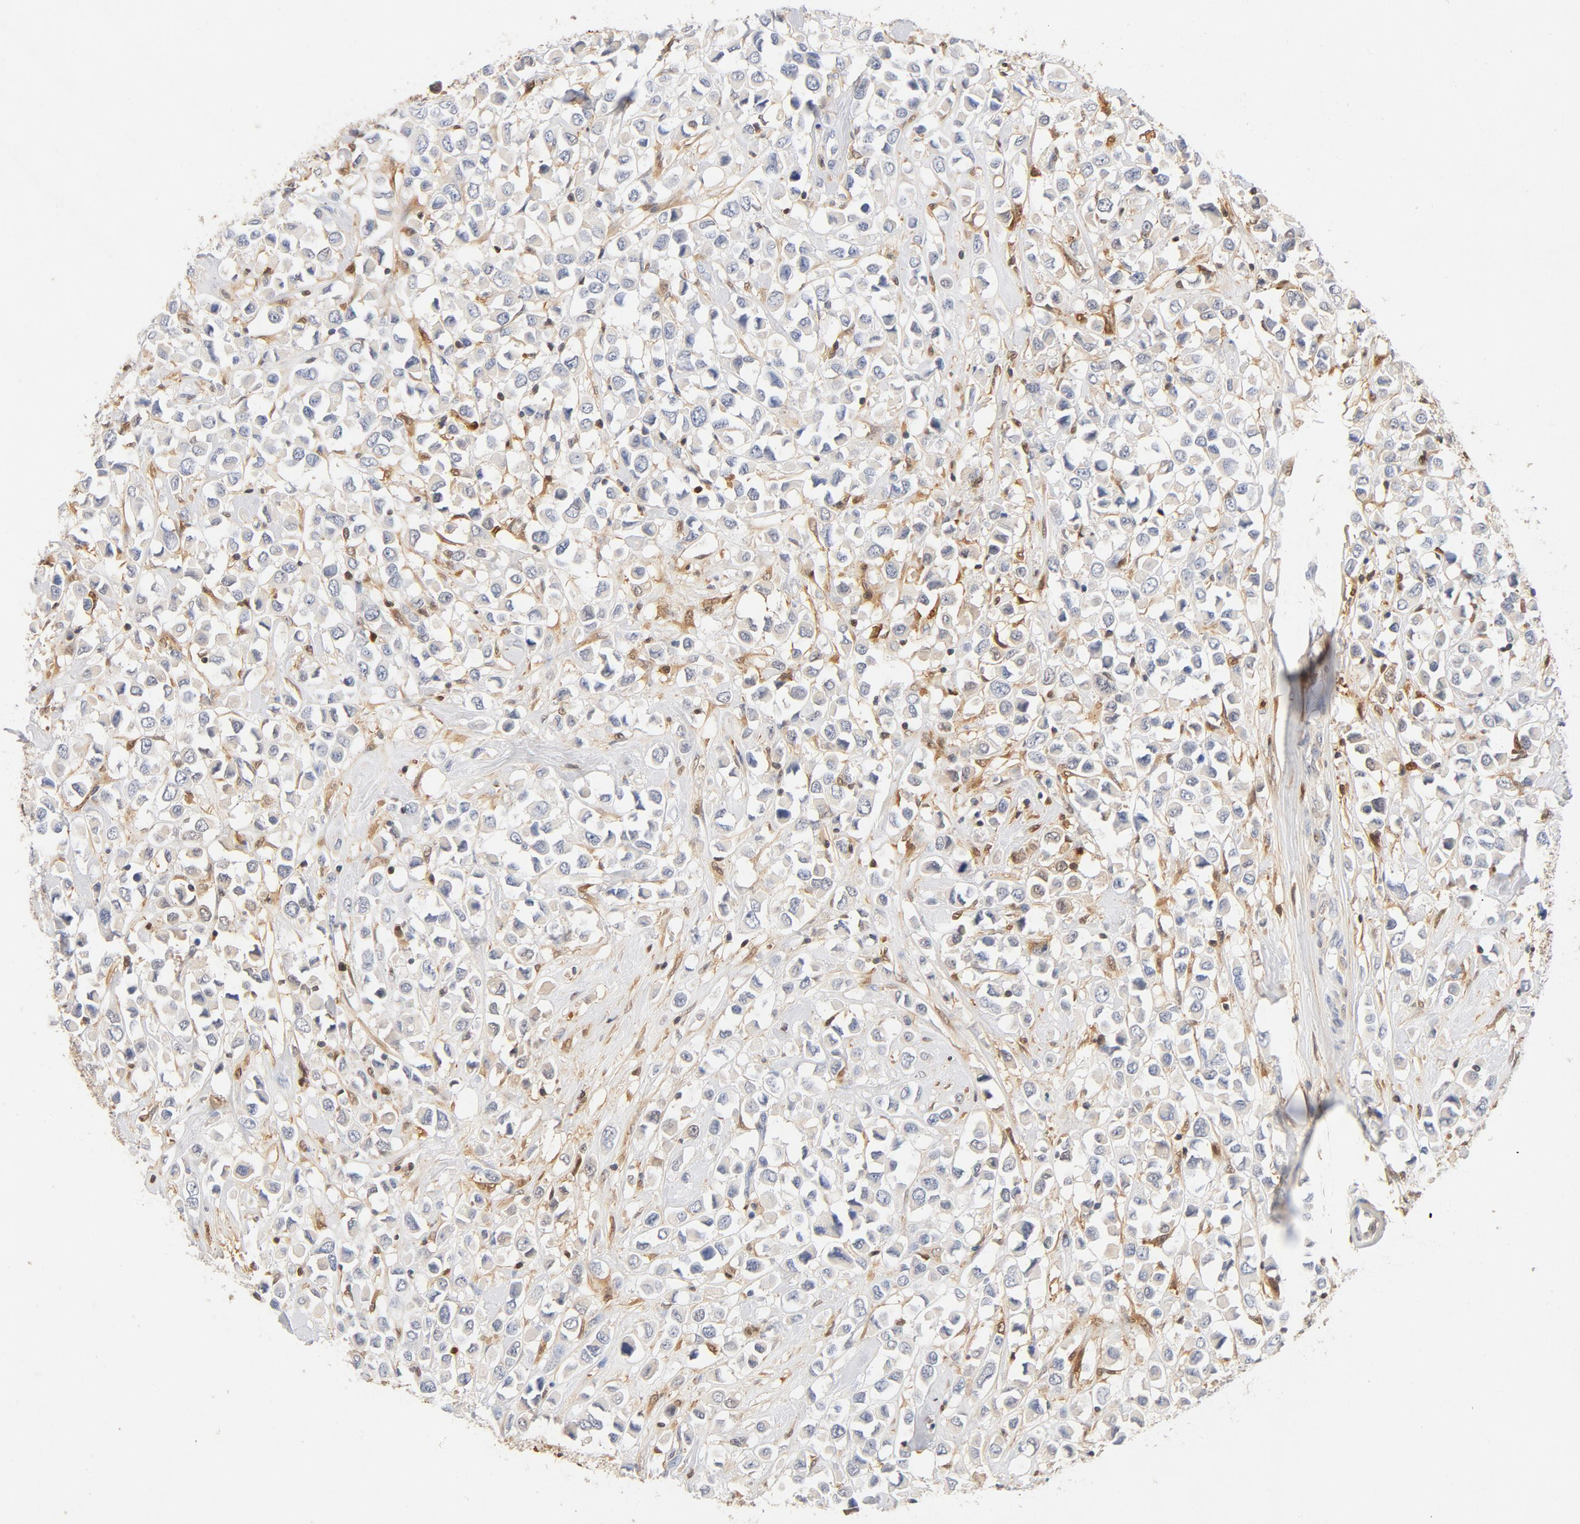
{"staining": {"intensity": "weak", "quantity": "<25%", "location": "cytoplasmic/membranous"}, "tissue": "breast cancer", "cell_type": "Tumor cells", "image_type": "cancer", "snomed": [{"axis": "morphology", "description": "Duct carcinoma"}, {"axis": "topography", "description": "Breast"}], "caption": "Tumor cells show no significant protein staining in intraductal carcinoma (breast). The staining is performed using DAB brown chromogen with nuclei counter-stained in using hematoxylin.", "gene": "STAT1", "patient": {"sex": "female", "age": 61}}